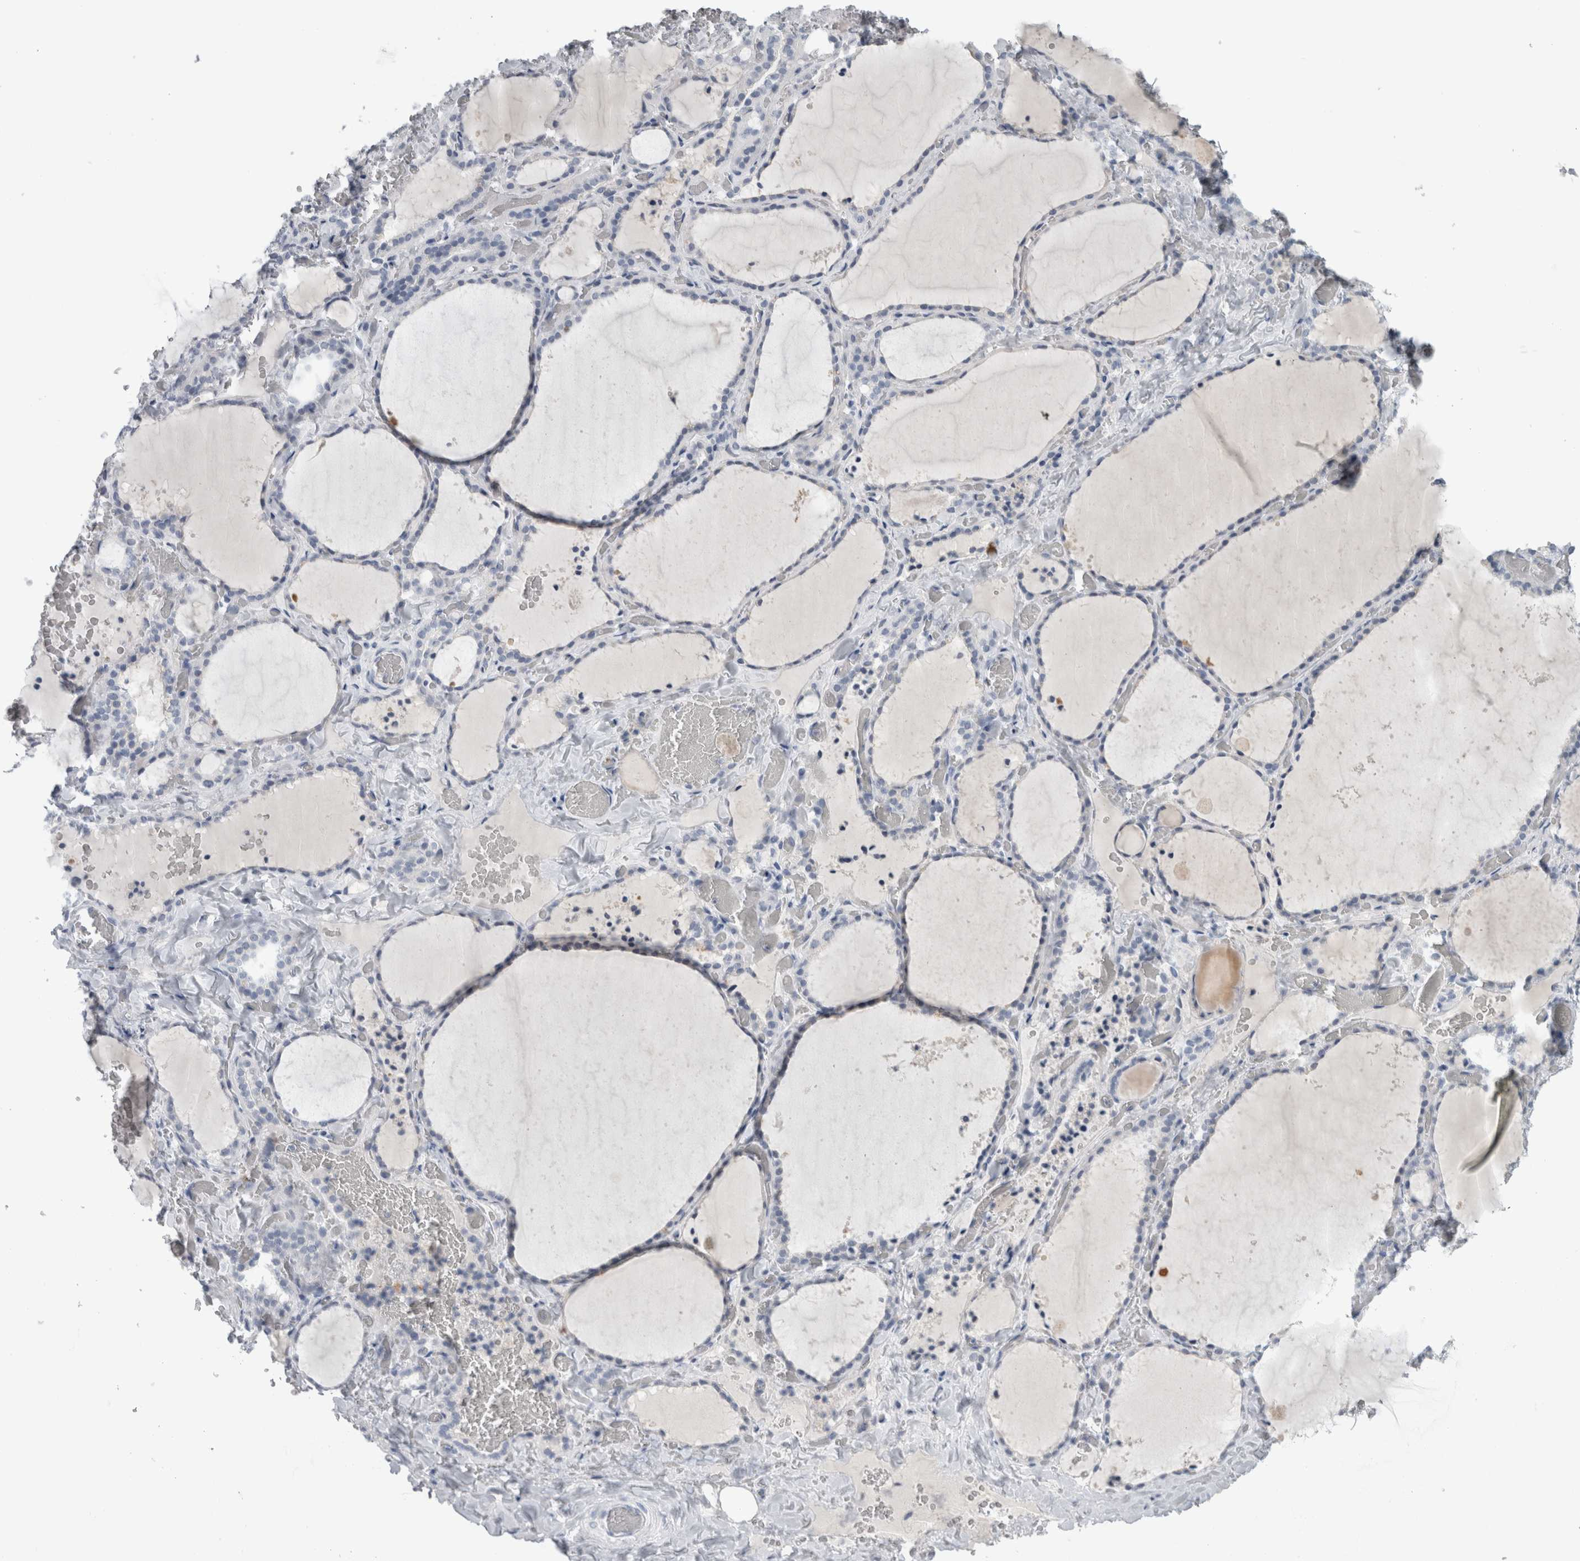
{"staining": {"intensity": "negative", "quantity": "none", "location": "none"}, "tissue": "thyroid gland", "cell_type": "Glandular cells", "image_type": "normal", "snomed": [{"axis": "morphology", "description": "Normal tissue, NOS"}, {"axis": "topography", "description": "Thyroid gland"}], "caption": "High power microscopy photomicrograph of an IHC micrograph of unremarkable thyroid gland, revealing no significant expression in glandular cells.", "gene": "ADAM2", "patient": {"sex": "female", "age": 22}}